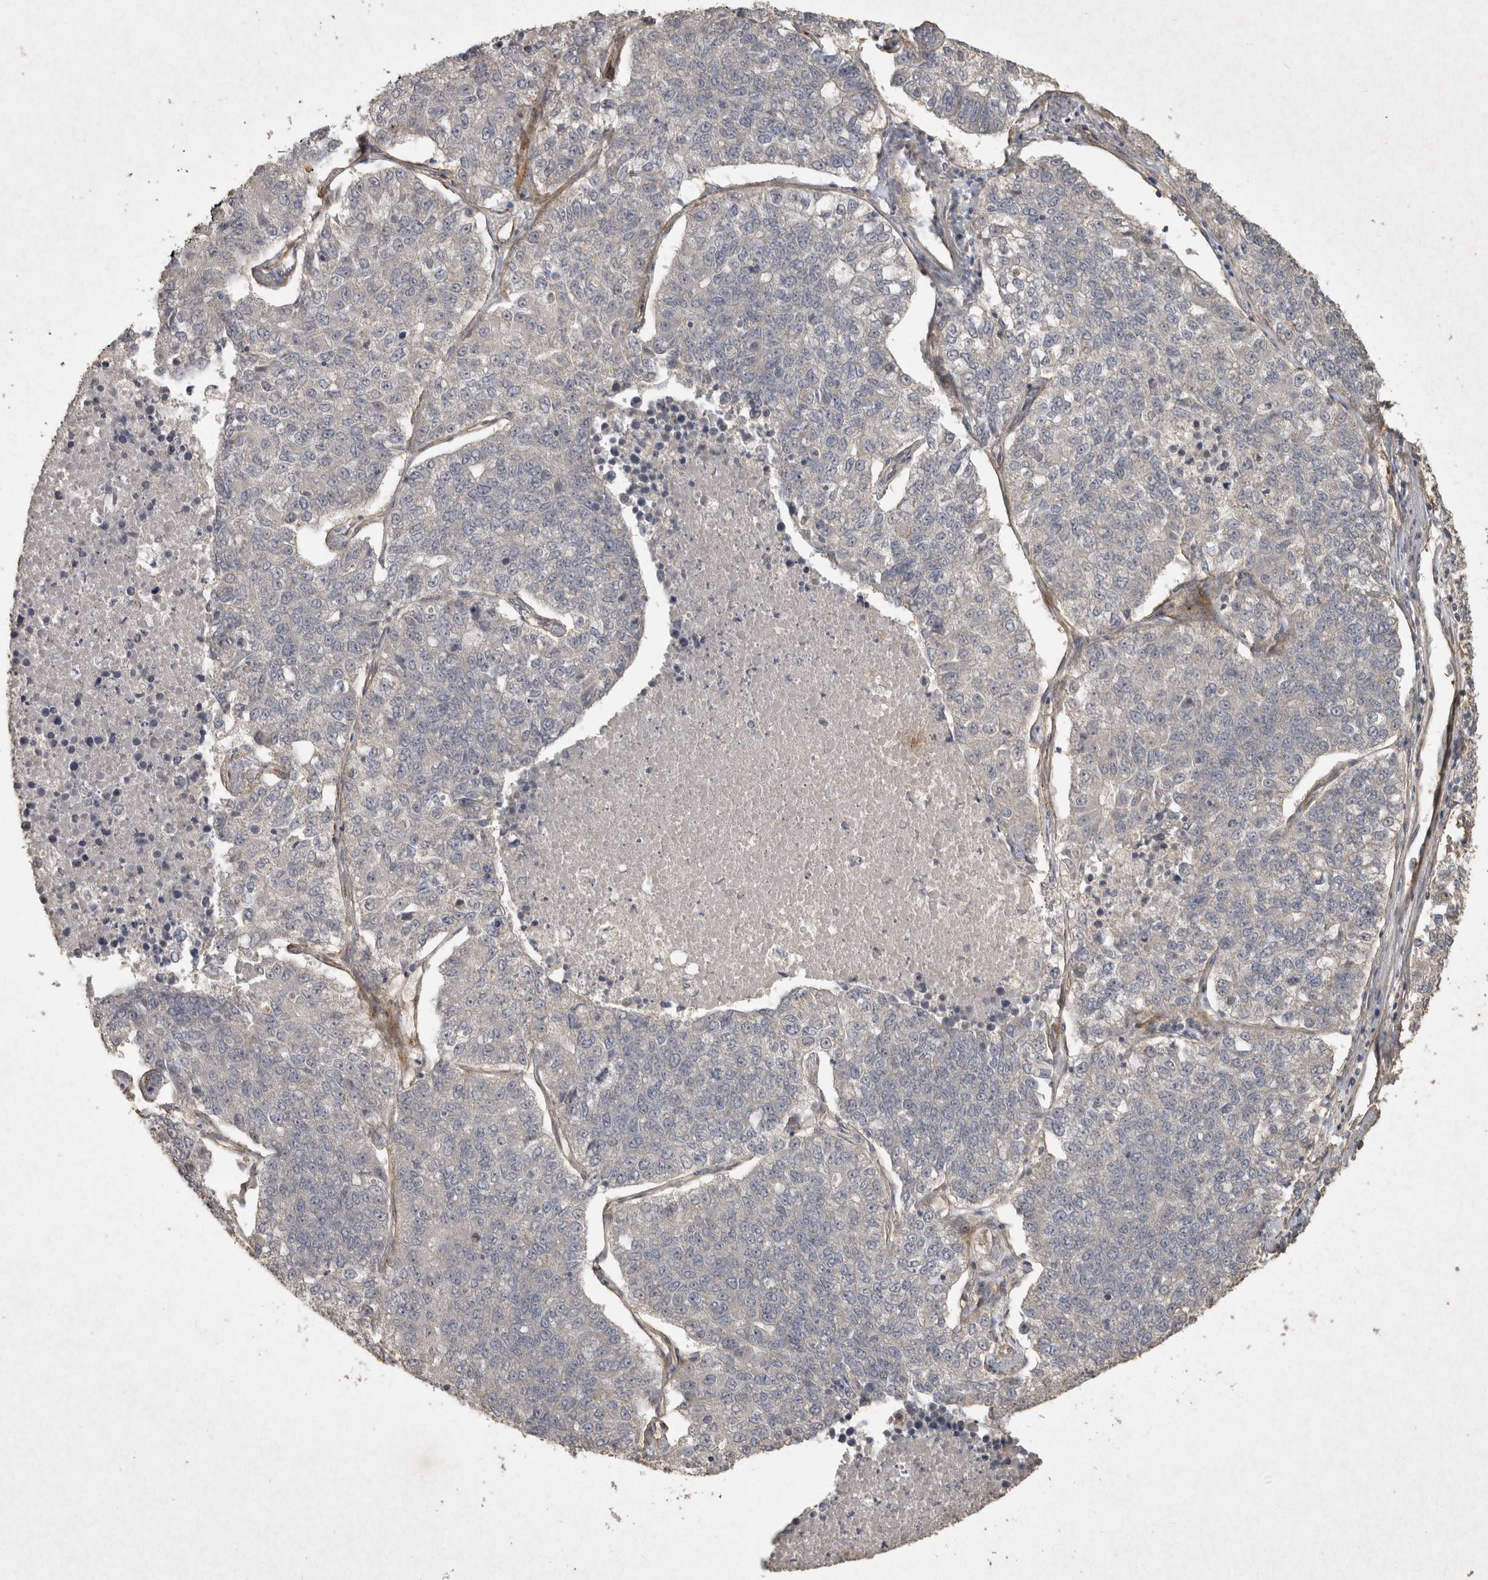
{"staining": {"intensity": "negative", "quantity": "none", "location": "none"}, "tissue": "lung cancer", "cell_type": "Tumor cells", "image_type": "cancer", "snomed": [{"axis": "morphology", "description": "Adenocarcinoma, NOS"}, {"axis": "topography", "description": "Lung"}], "caption": "Protein analysis of lung adenocarcinoma exhibits no significant staining in tumor cells.", "gene": "OSTN", "patient": {"sex": "male", "age": 49}}